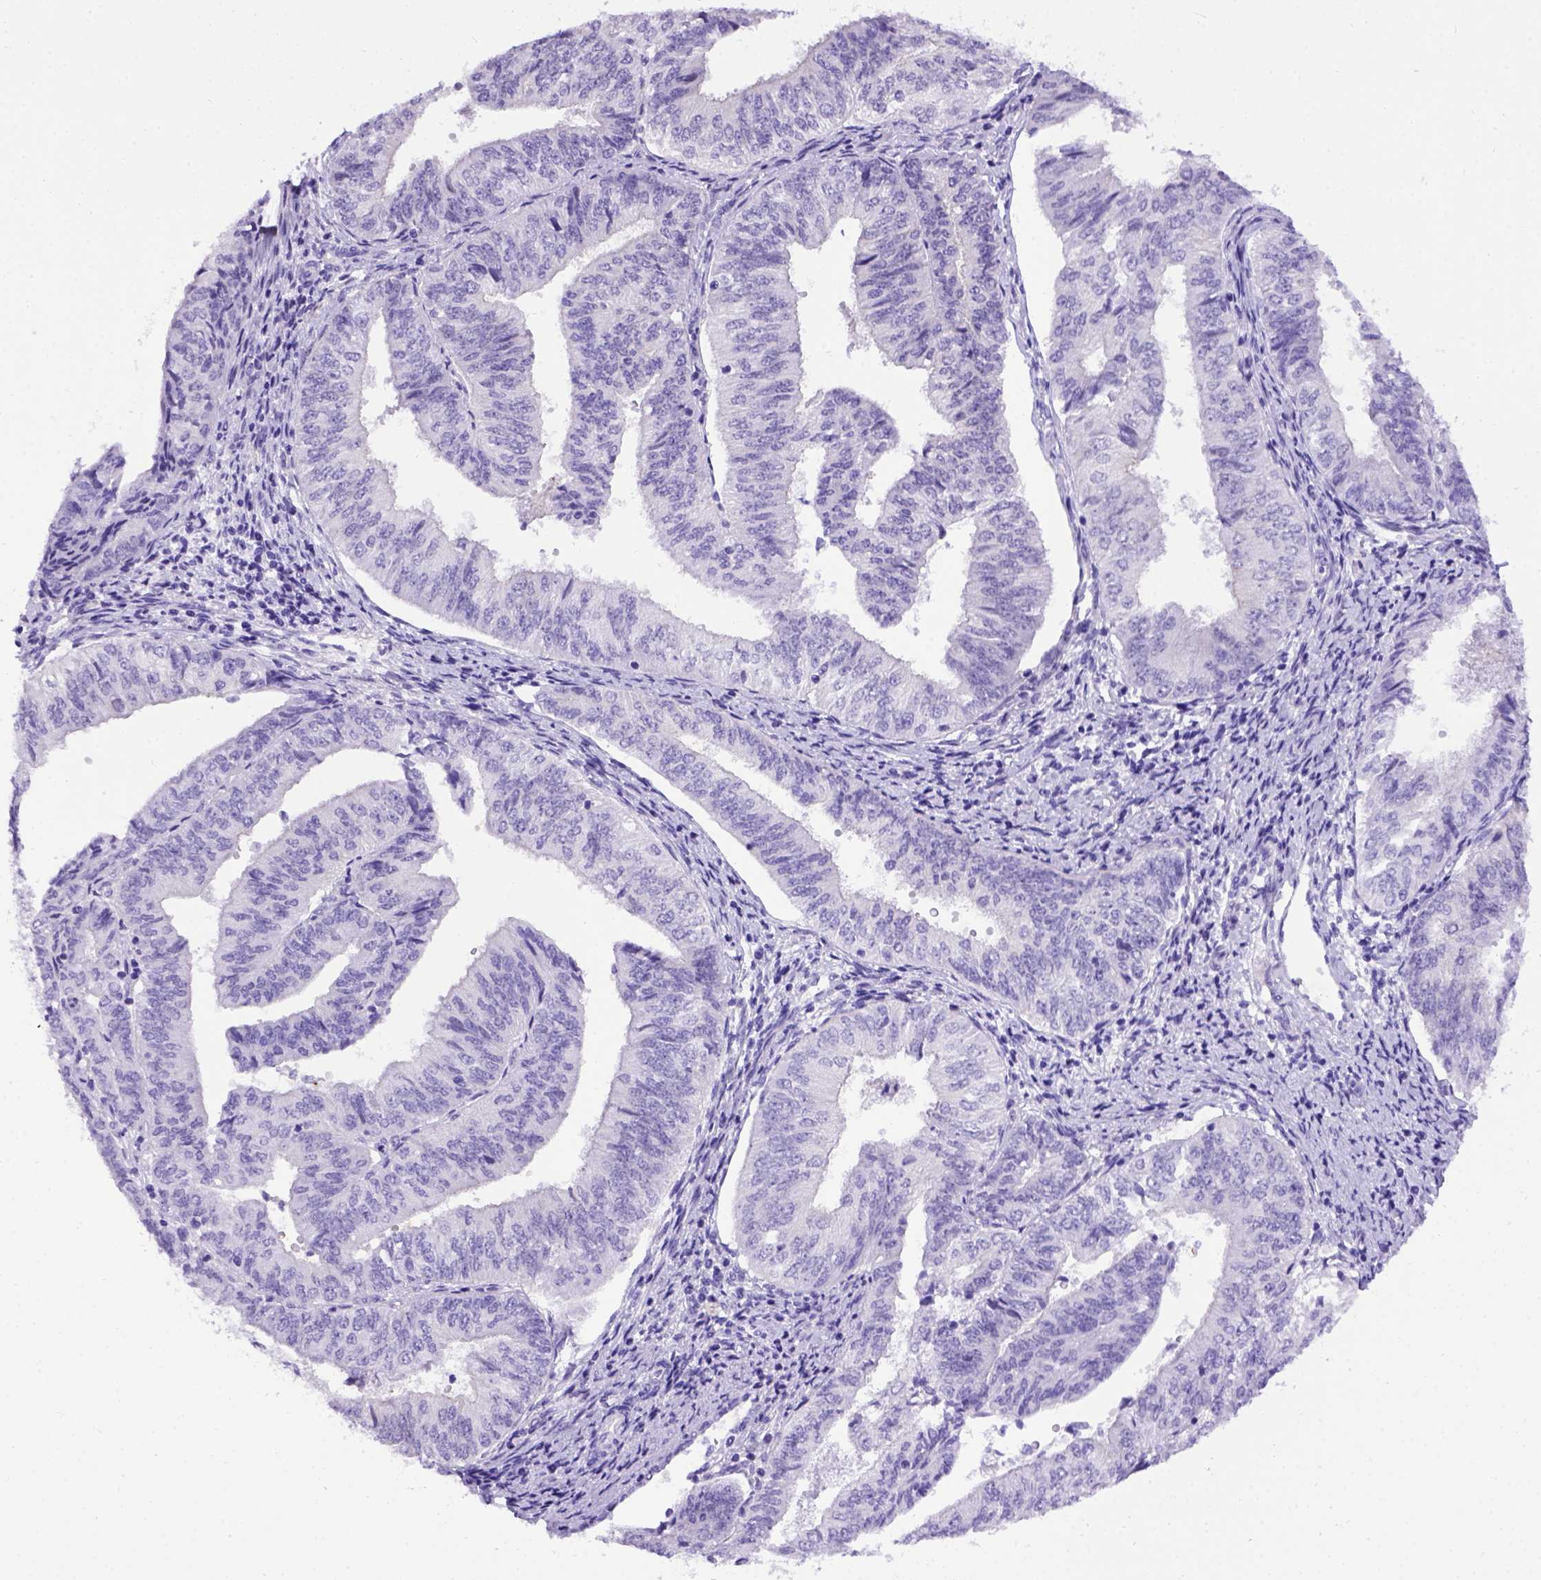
{"staining": {"intensity": "negative", "quantity": "none", "location": "none"}, "tissue": "endometrial cancer", "cell_type": "Tumor cells", "image_type": "cancer", "snomed": [{"axis": "morphology", "description": "Adenocarcinoma, NOS"}, {"axis": "topography", "description": "Endometrium"}], "caption": "A high-resolution image shows IHC staining of endometrial cancer (adenocarcinoma), which shows no significant positivity in tumor cells. (Immunohistochemistry, brightfield microscopy, high magnification).", "gene": "ADAM12", "patient": {"sex": "female", "age": 58}}